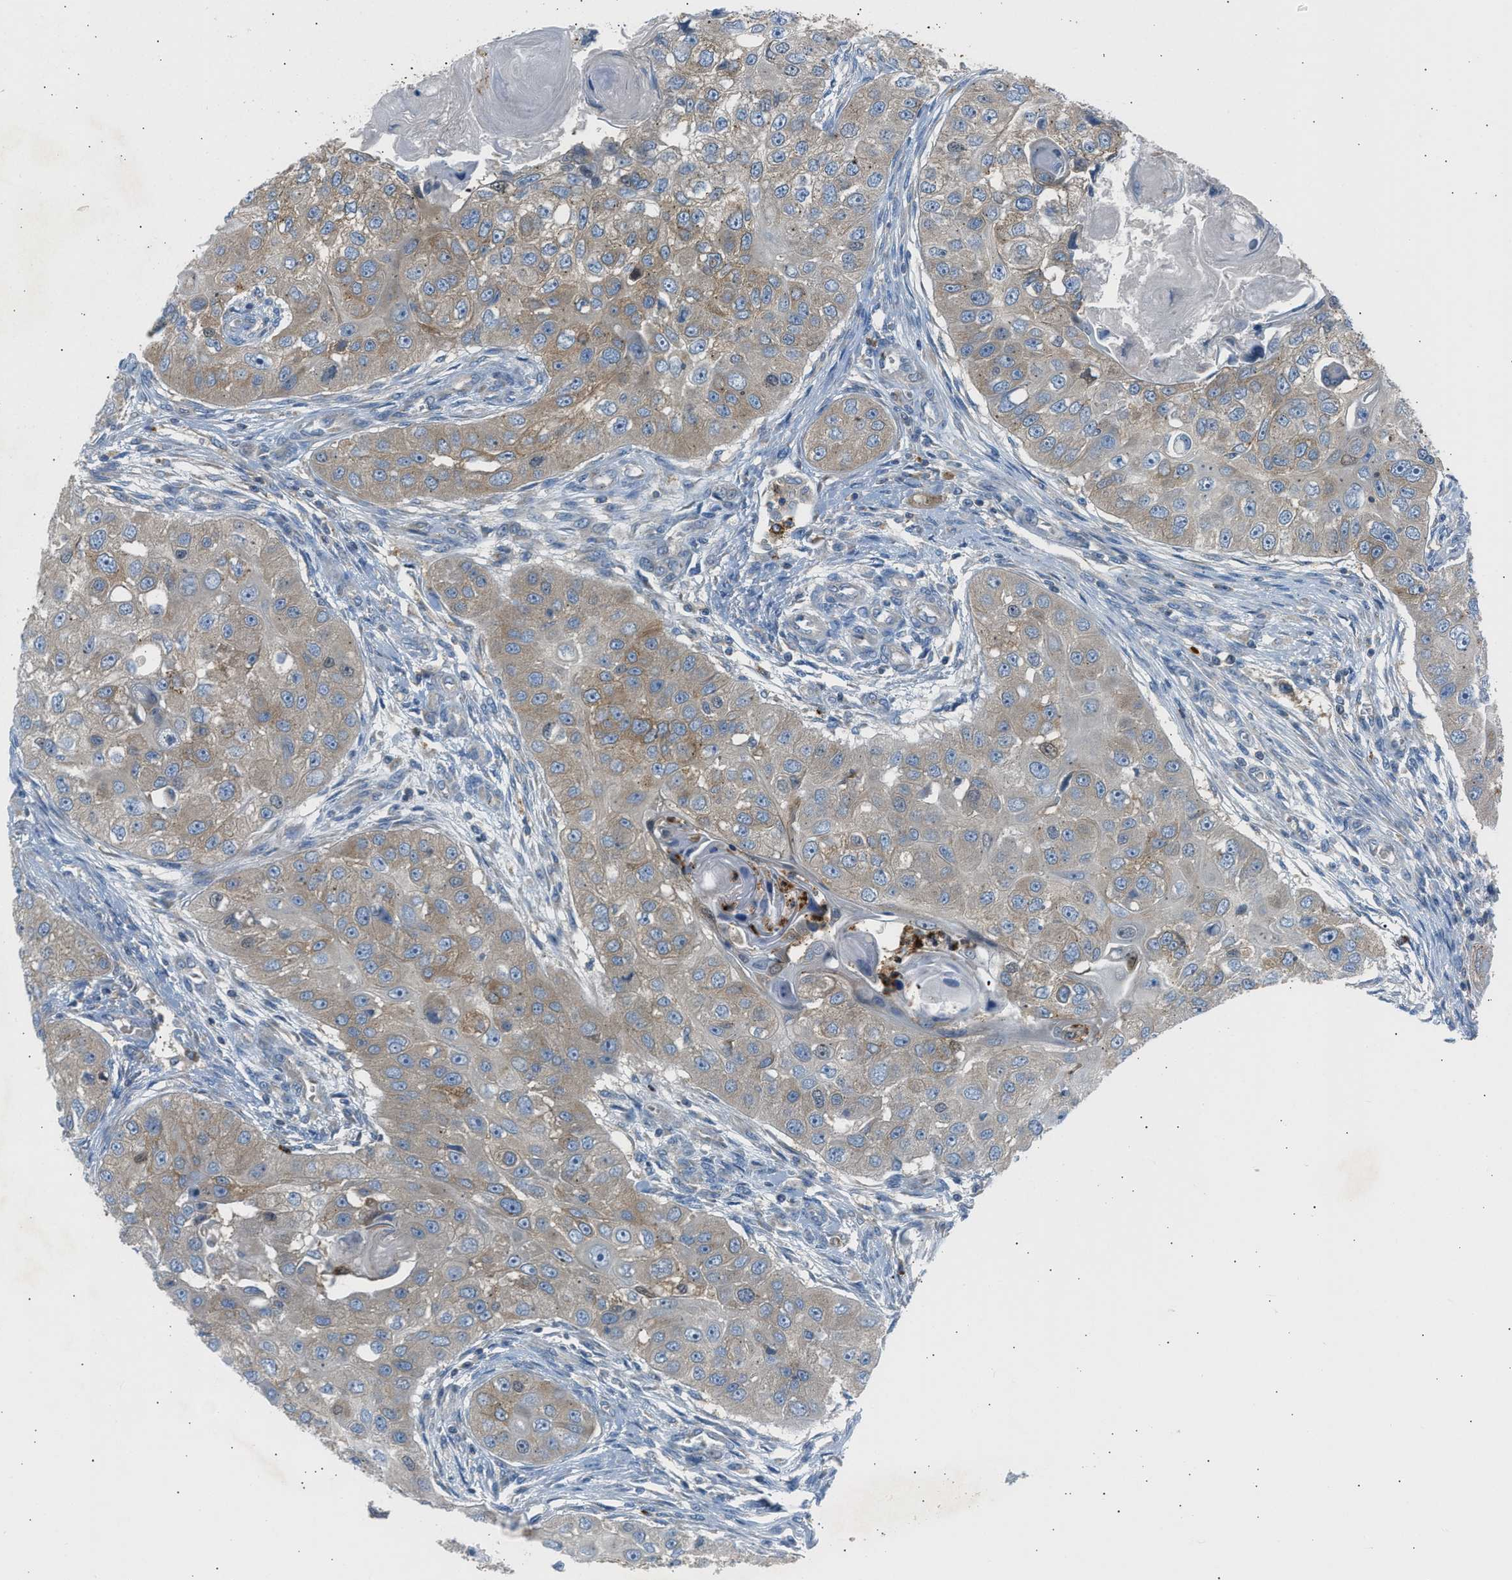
{"staining": {"intensity": "weak", "quantity": ">75%", "location": "cytoplasmic/membranous"}, "tissue": "head and neck cancer", "cell_type": "Tumor cells", "image_type": "cancer", "snomed": [{"axis": "morphology", "description": "Normal tissue, NOS"}, {"axis": "morphology", "description": "Squamous cell carcinoma, NOS"}, {"axis": "topography", "description": "Skeletal muscle"}, {"axis": "topography", "description": "Head-Neck"}], "caption": "Tumor cells reveal weak cytoplasmic/membranous positivity in about >75% of cells in head and neck cancer (squamous cell carcinoma).", "gene": "TRIM50", "patient": {"sex": "male", "age": 51}}